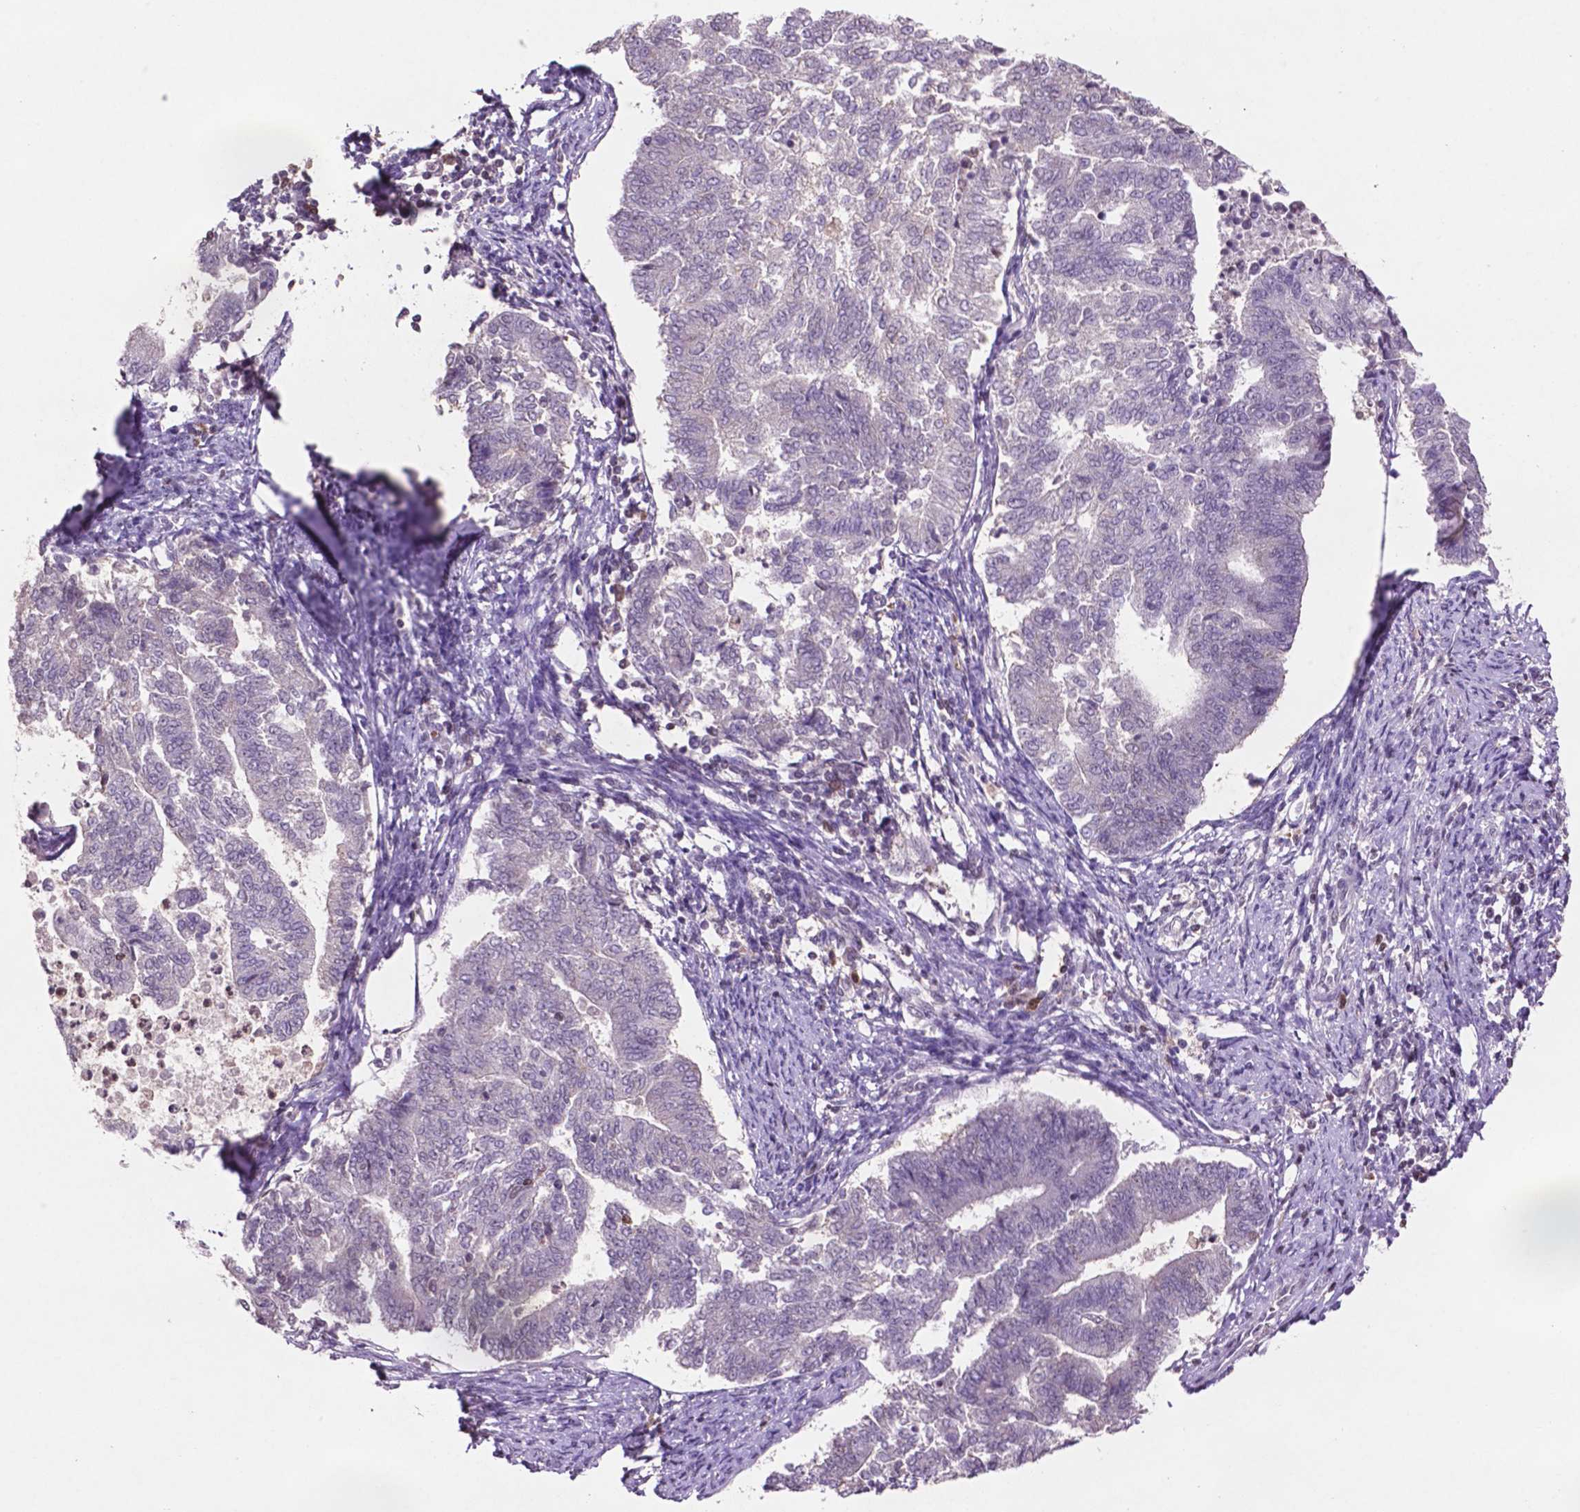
{"staining": {"intensity": "negative", "quantity": "none", "location": "none"}, "tissue": "endometrial cancer", "cell_type": "Tumor cells", "image_type": "cancer", "snomed": [{"axis": "morphology", "description": "Adenocarcinoma, NOS"}, {"axis": "topography", "description": "Endometrium"}], "caption": "Tumor cells are negative for protein expression in human adenocarcinoma (endometrial).", "gene": "GLRX", "patient": {"sex": "female", "age": 65}}